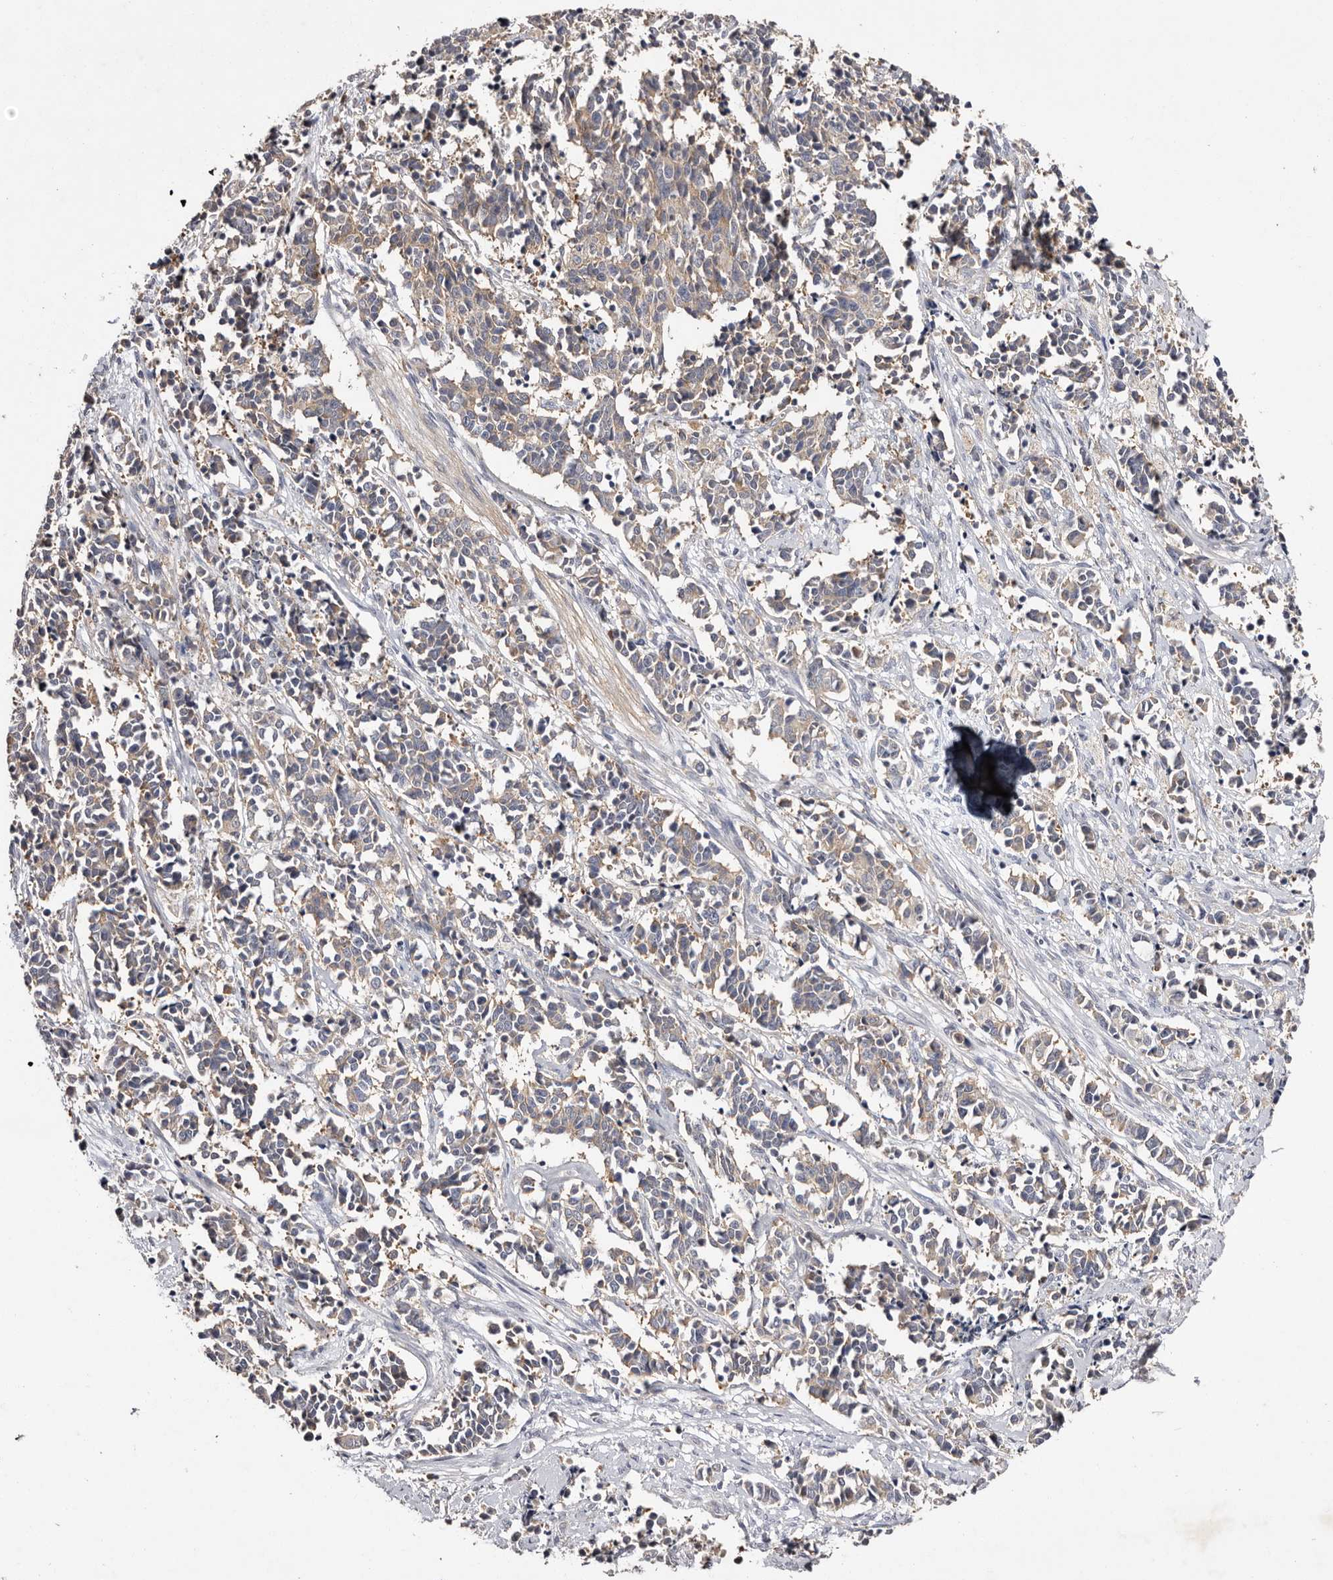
{"staining": {"intensity": "weak", "quantity": ">75%", "location": "cytoplasmic/membranous"}, "tissue": "cervical cancer", "cell_type": "Tumor cells", "image_type": "cancer", "snomed": [{"axis": "morphology", "description": "Normal tissue, NOS"}, {"axis": "morphology", "description": "Squamous cell carcinoma, NOS"}, {"axis": "topography", "description": "Cervix"}], "caption": "The photomicrograph reveals immunohistochemical staining of cervical cancer (squamous cell carcinoma). There is weak cytoplasmic/membranous expression is identified in approximately >75% of tumor cells.", "gene": "LTV1", "patient": {"sex": "female", "age": 35}}